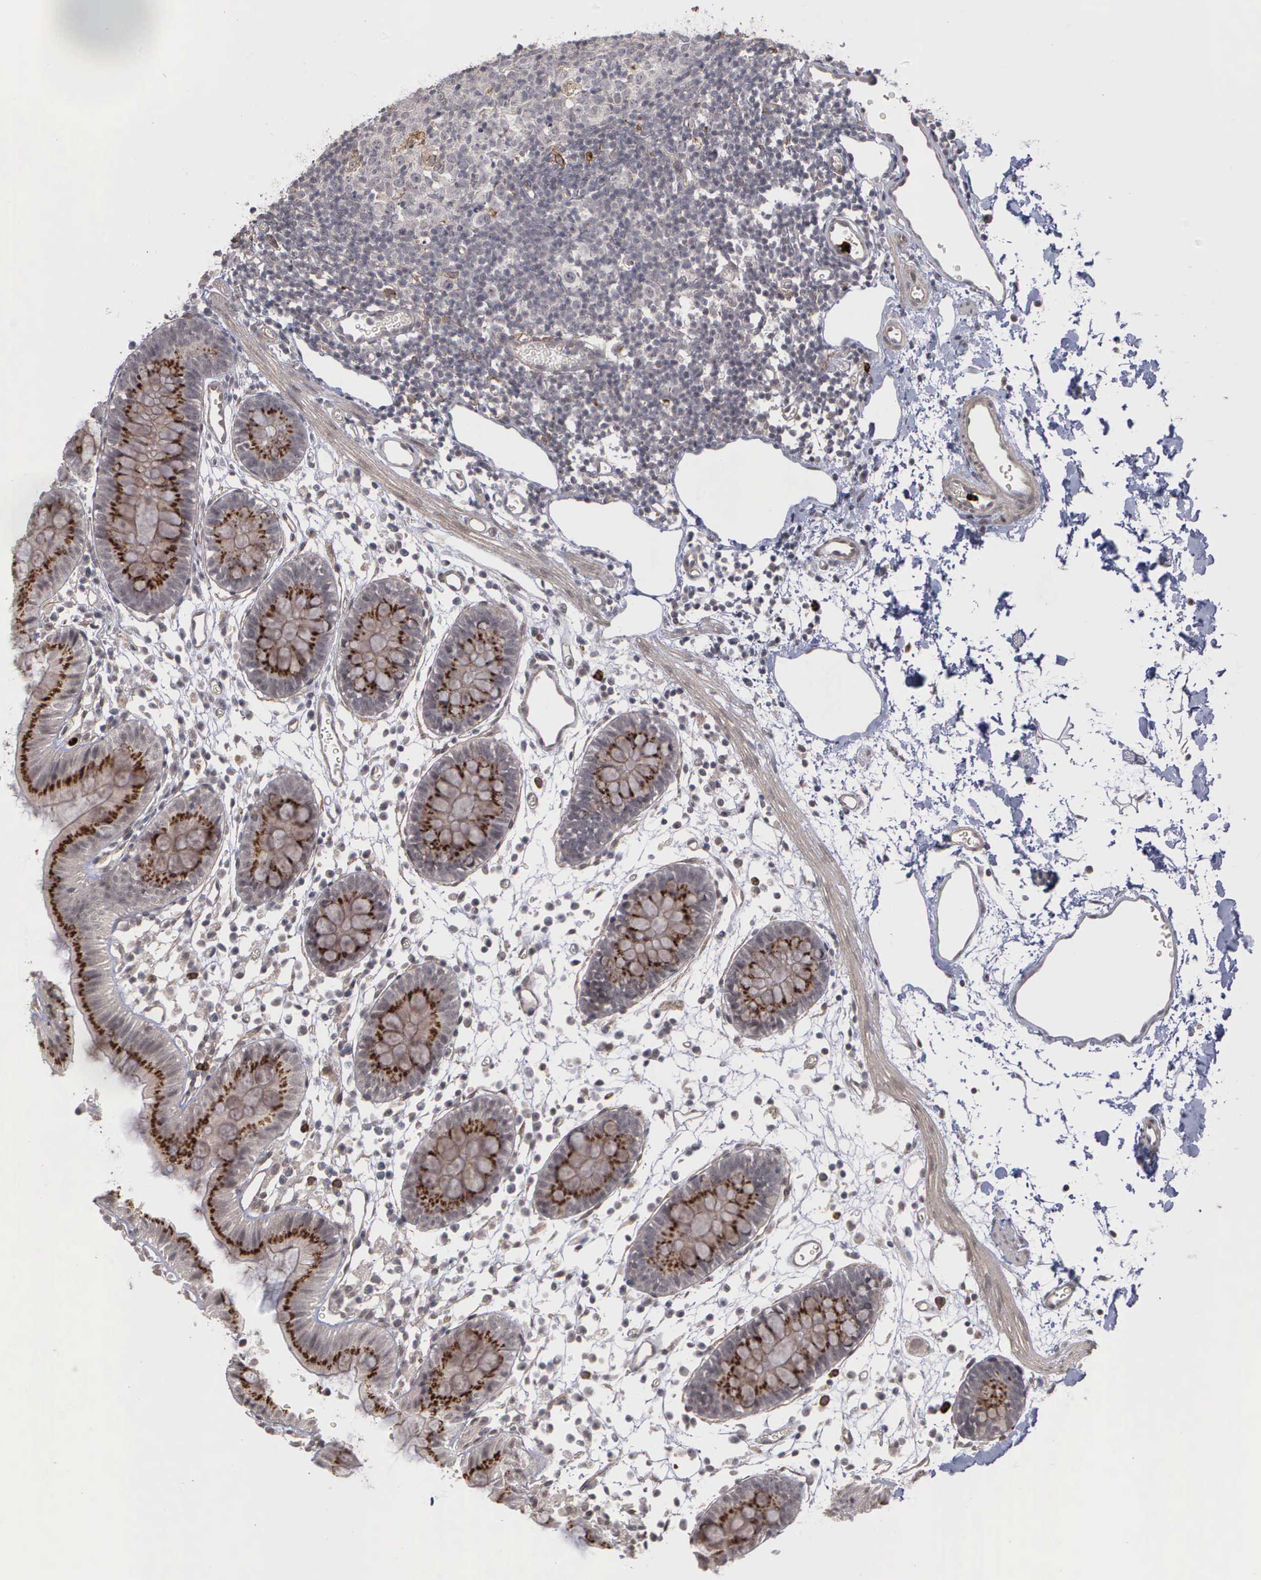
{"staining": {"intensity": "weak", "quantity": ">75%", "location": "cytoplasmic/membranous"}, "tissue": "colon", "cell_type": "Endothelial cells", "image_type": "normal", "snomed": [{"axis": "morphology", "description": "Normal tissue, NOS"}, {"axis": "topography", "description": "Colon"}], "caption": "This photomicrograph displays immunohistochemistry (IHC) staining of unremarkable human colon, with low weak cytoplasmic/membranous positivity in about >75% of endothelial cells.", "gene": "MMP9", "patient": {"sex": "male", "age": 14}}